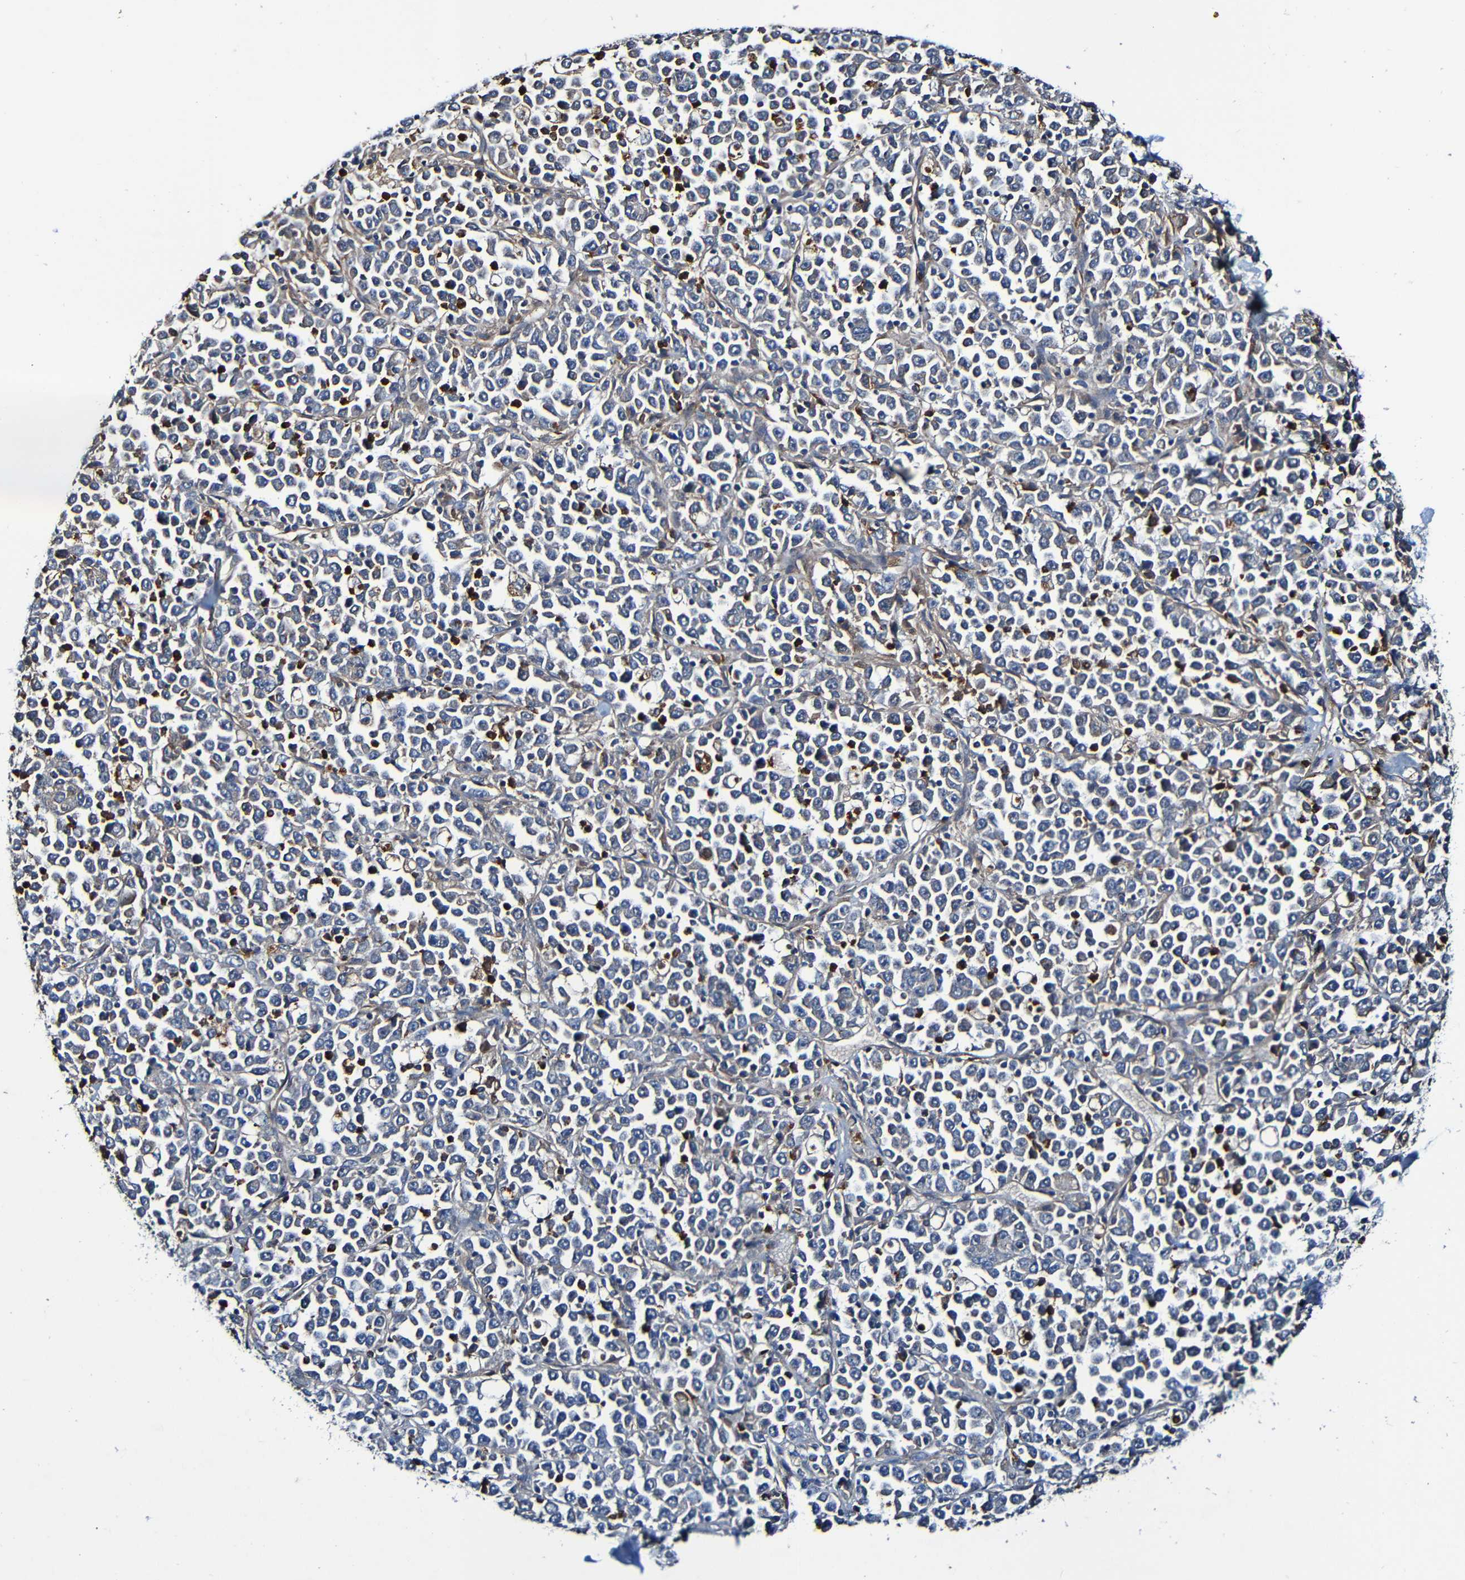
{"staining": {"intensity": "negative", "quantity": "none", "location": "none"}, "tissue": "stomach cancer", "cell_type": "Tumor cells", "image_type": "cancer", "snomed": [{"axis": "morphology", "description": "Normal tissue, NOS"}, {"axis": "morphology", "description": "Adenocarcinoma, NOS"}, {"axis": "topography", "description": "Stomach, upper"}, {"axis": "topography", "description": "Stomach"}], "caption": "Adenocarcinoma (stomach) was stained to show a protein in brown. There is no significant expression in tumor cells. (Immunohistochemistry (ihc), brightfield microscopy, high magnification).", "gene": "ADAM15", "patient": {"sex": "male", "age": 59}}